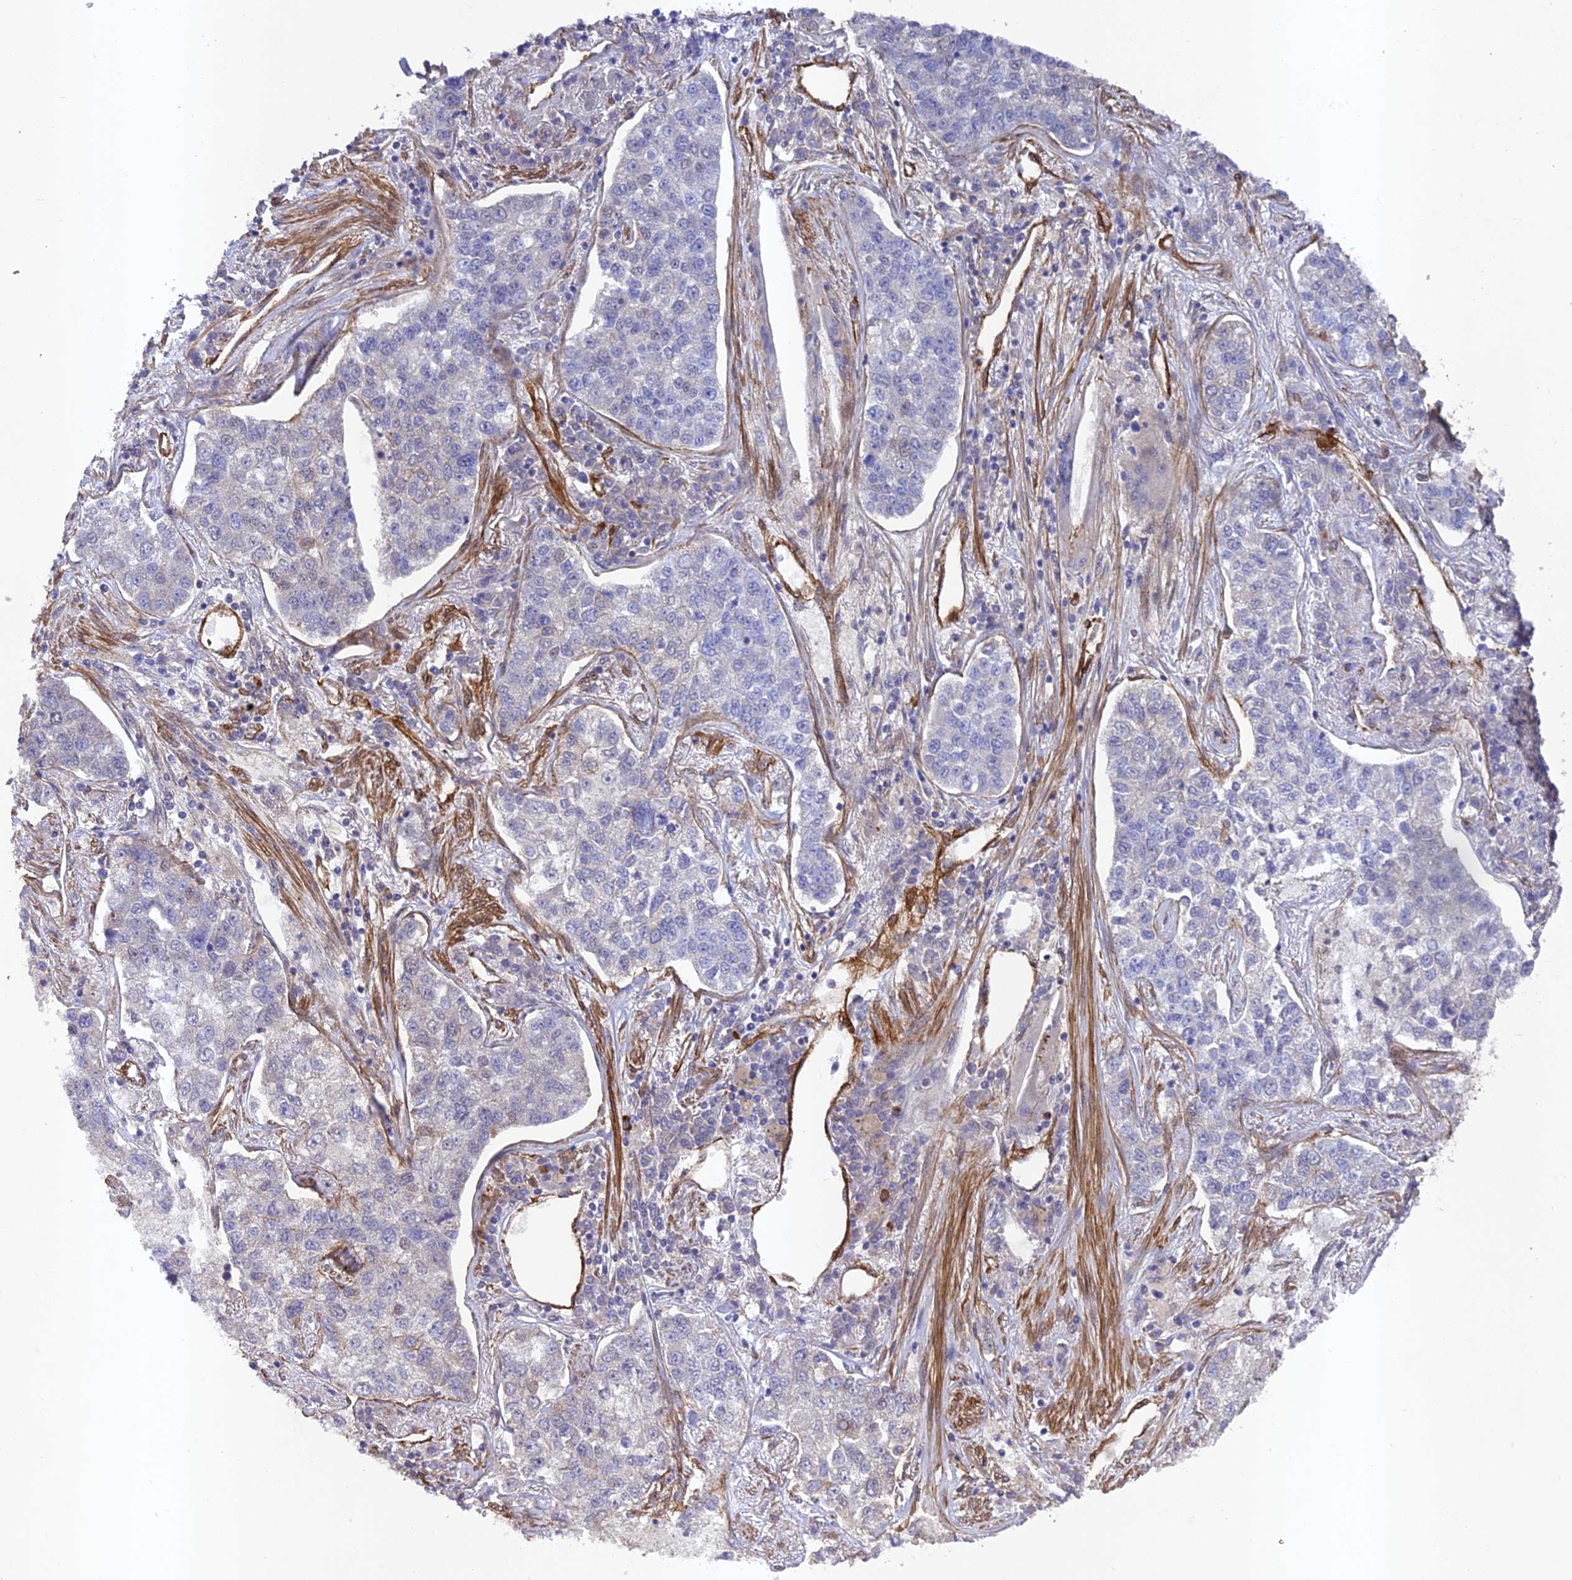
{"staining": {"intensity": "weak", "quantity": "<25%", "location": "cytoplasmic/membranous"}, "tissue": "lung cancer", "cell_type": "Tumor cells", "image_type": "cancer", "snomed": [{"axis": "morphology", "description": "Adenocarcinoma, NOS"}, {"axis": "topography", "description": "Lung"}], "caption": "Lung cancer (adenocarcinoma) stained for a protein using immunohistochemistry (IHC) demonstrates no staining tumor cells.", "gene": "TNS1", "patient": {"sex": "male", "age": 49}}